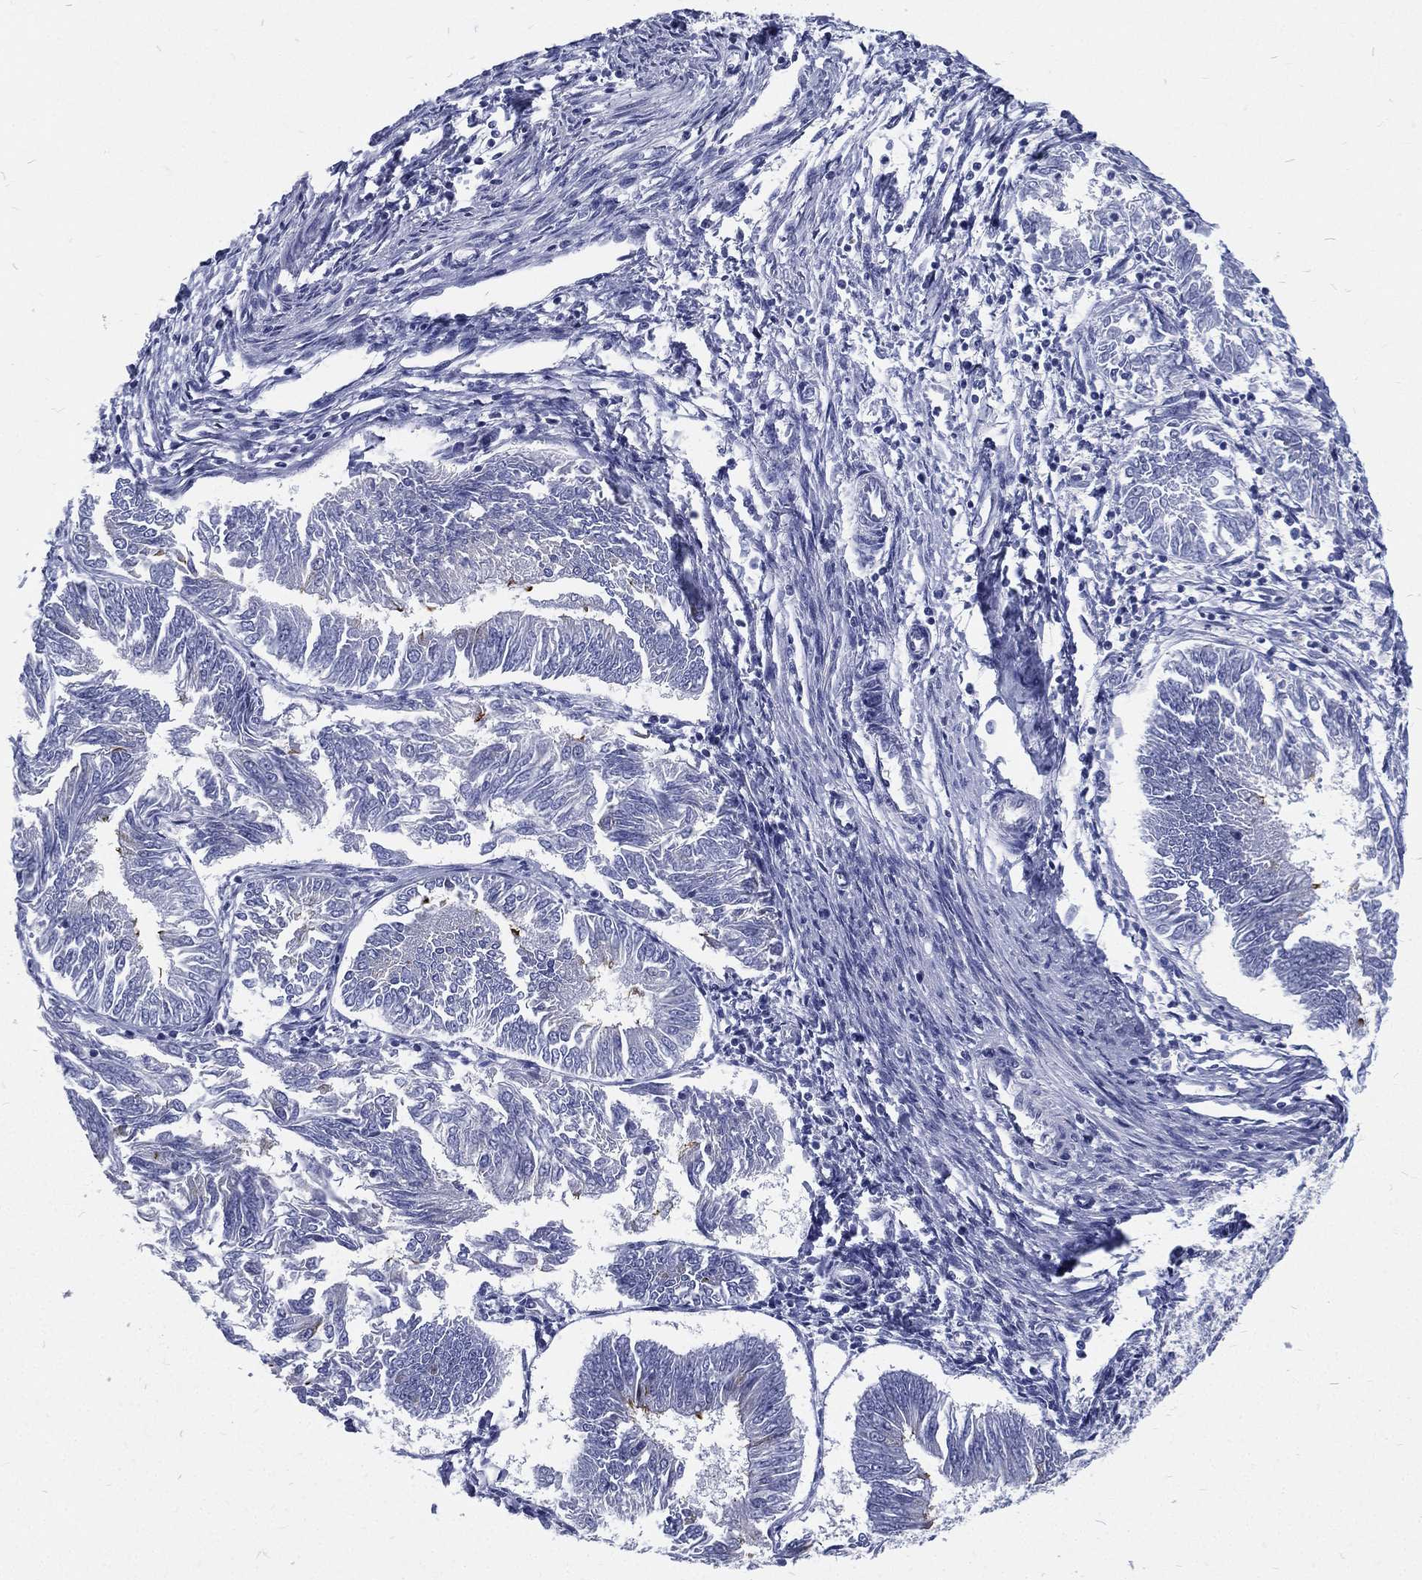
{"staining": {"intensity": "negative", "quantity": "none", "location": "none"}, "tissue": "endometrial cancer", "cell_type": "Tumor cells", "image_type": "cancer", "snomed": [{"axis": "morphology", "description": "Adenocarcinoma, NOS"}, {"axis": "topography", "description": "Endometrium"}], "caption": "IHC micrograph of endometrial cancer stained for a protein (brown), which exhibits no positivity in tumor cells. (DAB (3,3'-diaminobenzidine) immunohistochemistry (IHC) visualized using brightfield microscopy, high magnification).", "gene": "RSPH4A", "patient": {"sex": "female", "age": 58}}